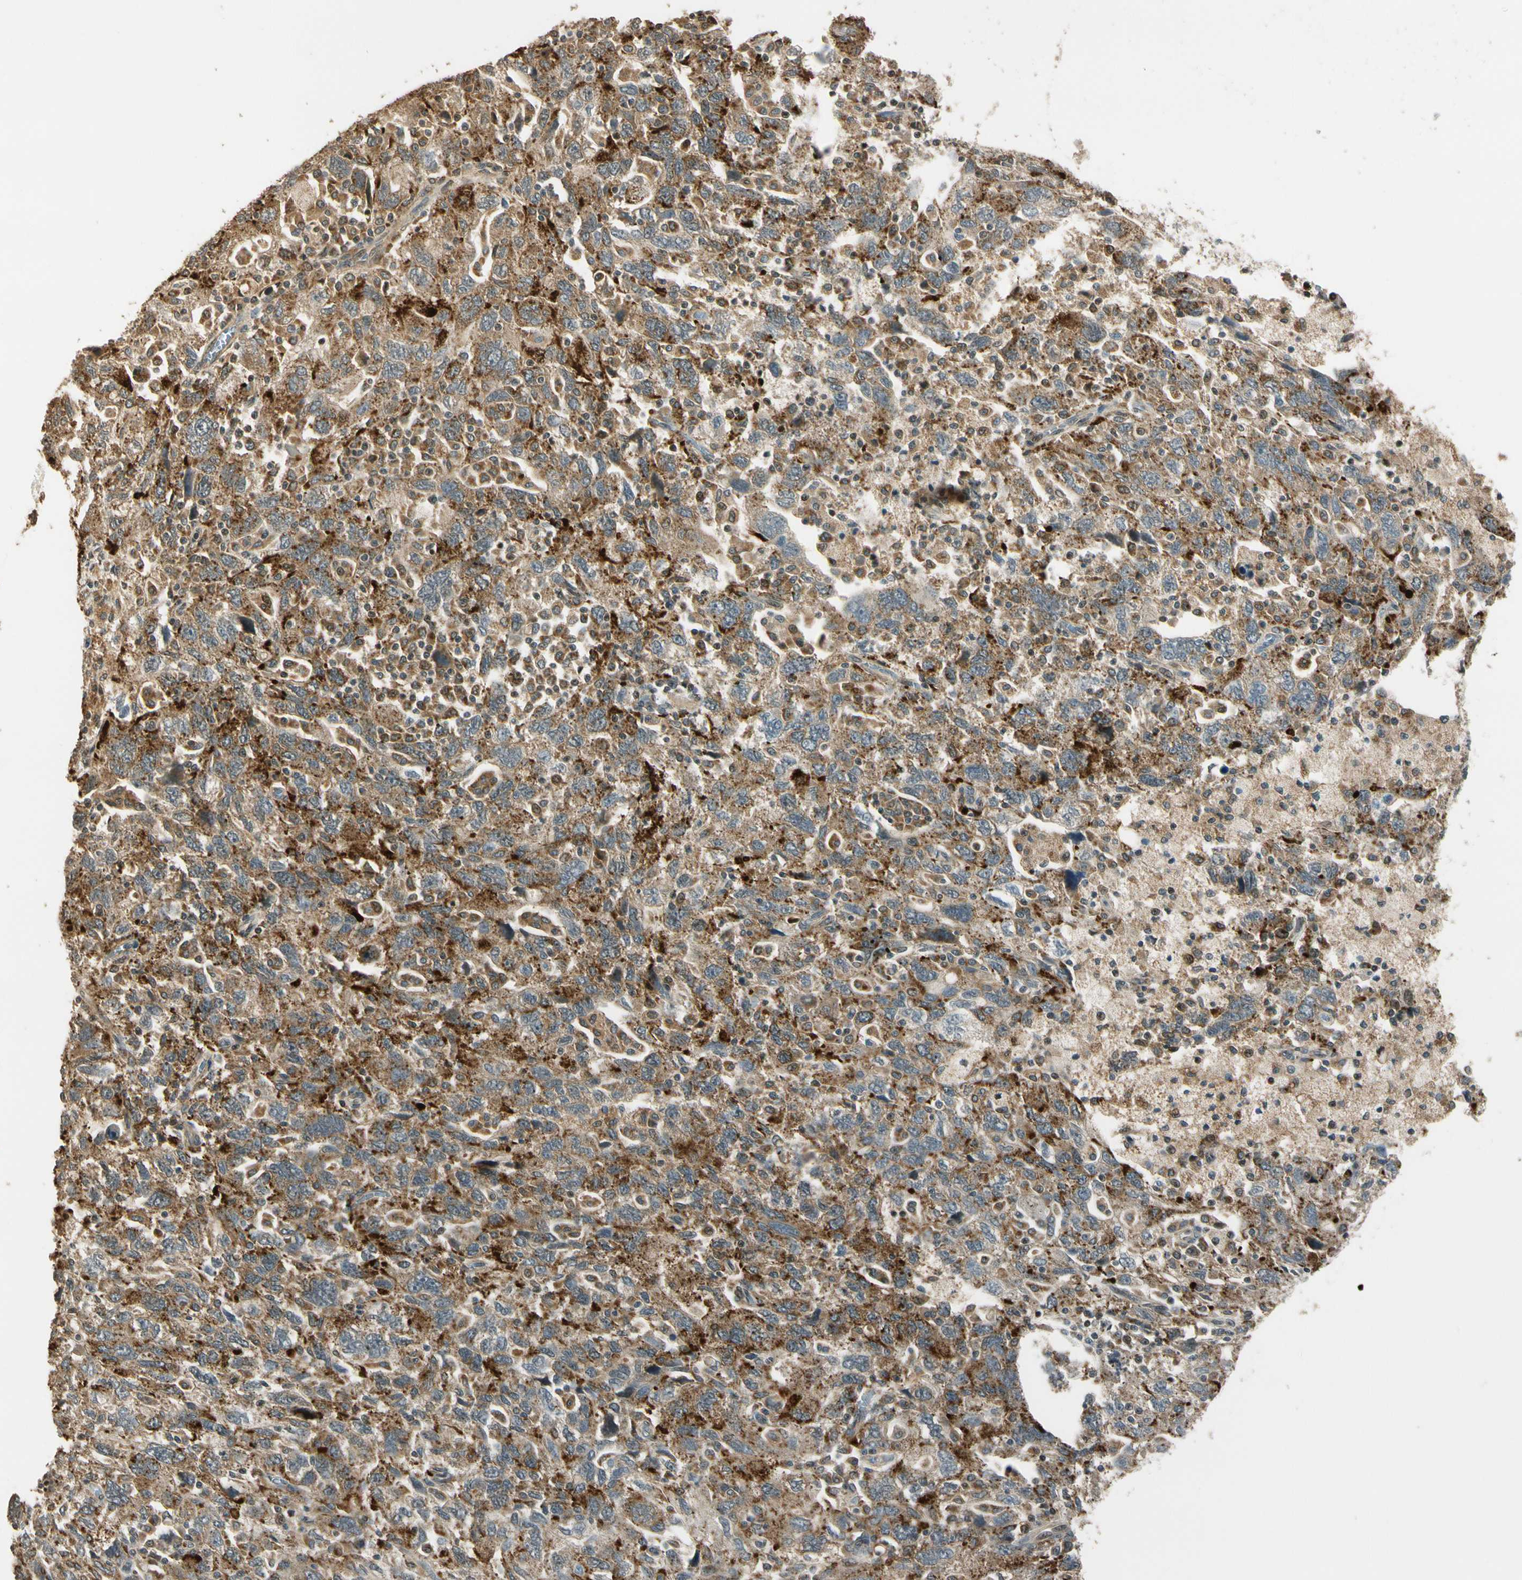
{"staining": {"intensity": "moderate", "quantity": ">75%", "location": "cytoplasmic/membranous"}, "tissue": "ovarian cancer", "cell_type": "Tumor cells", "image_type": "cancer", "snomed": [{"axis": "morphology", "description": "Carcinoma, NOS"}, {"axis": "morphology", "description": "Cystadenocarcinoma, serous, NOS"}, {"axis": "topography", "description": "Ovary"}], "caption": "Tumor cells reveal moderate cytoplasmic/membranous positivity in about >75% of cells in carcinoma (ovarian). Using DAB (3,3'-diaminobenzidine) (brown) and hematoxylin (blue) stains, captured at high magnification using brightfield microscopy.", "gene": "LAMTOR1", "patient": {"sex": "female", "age": 69}}